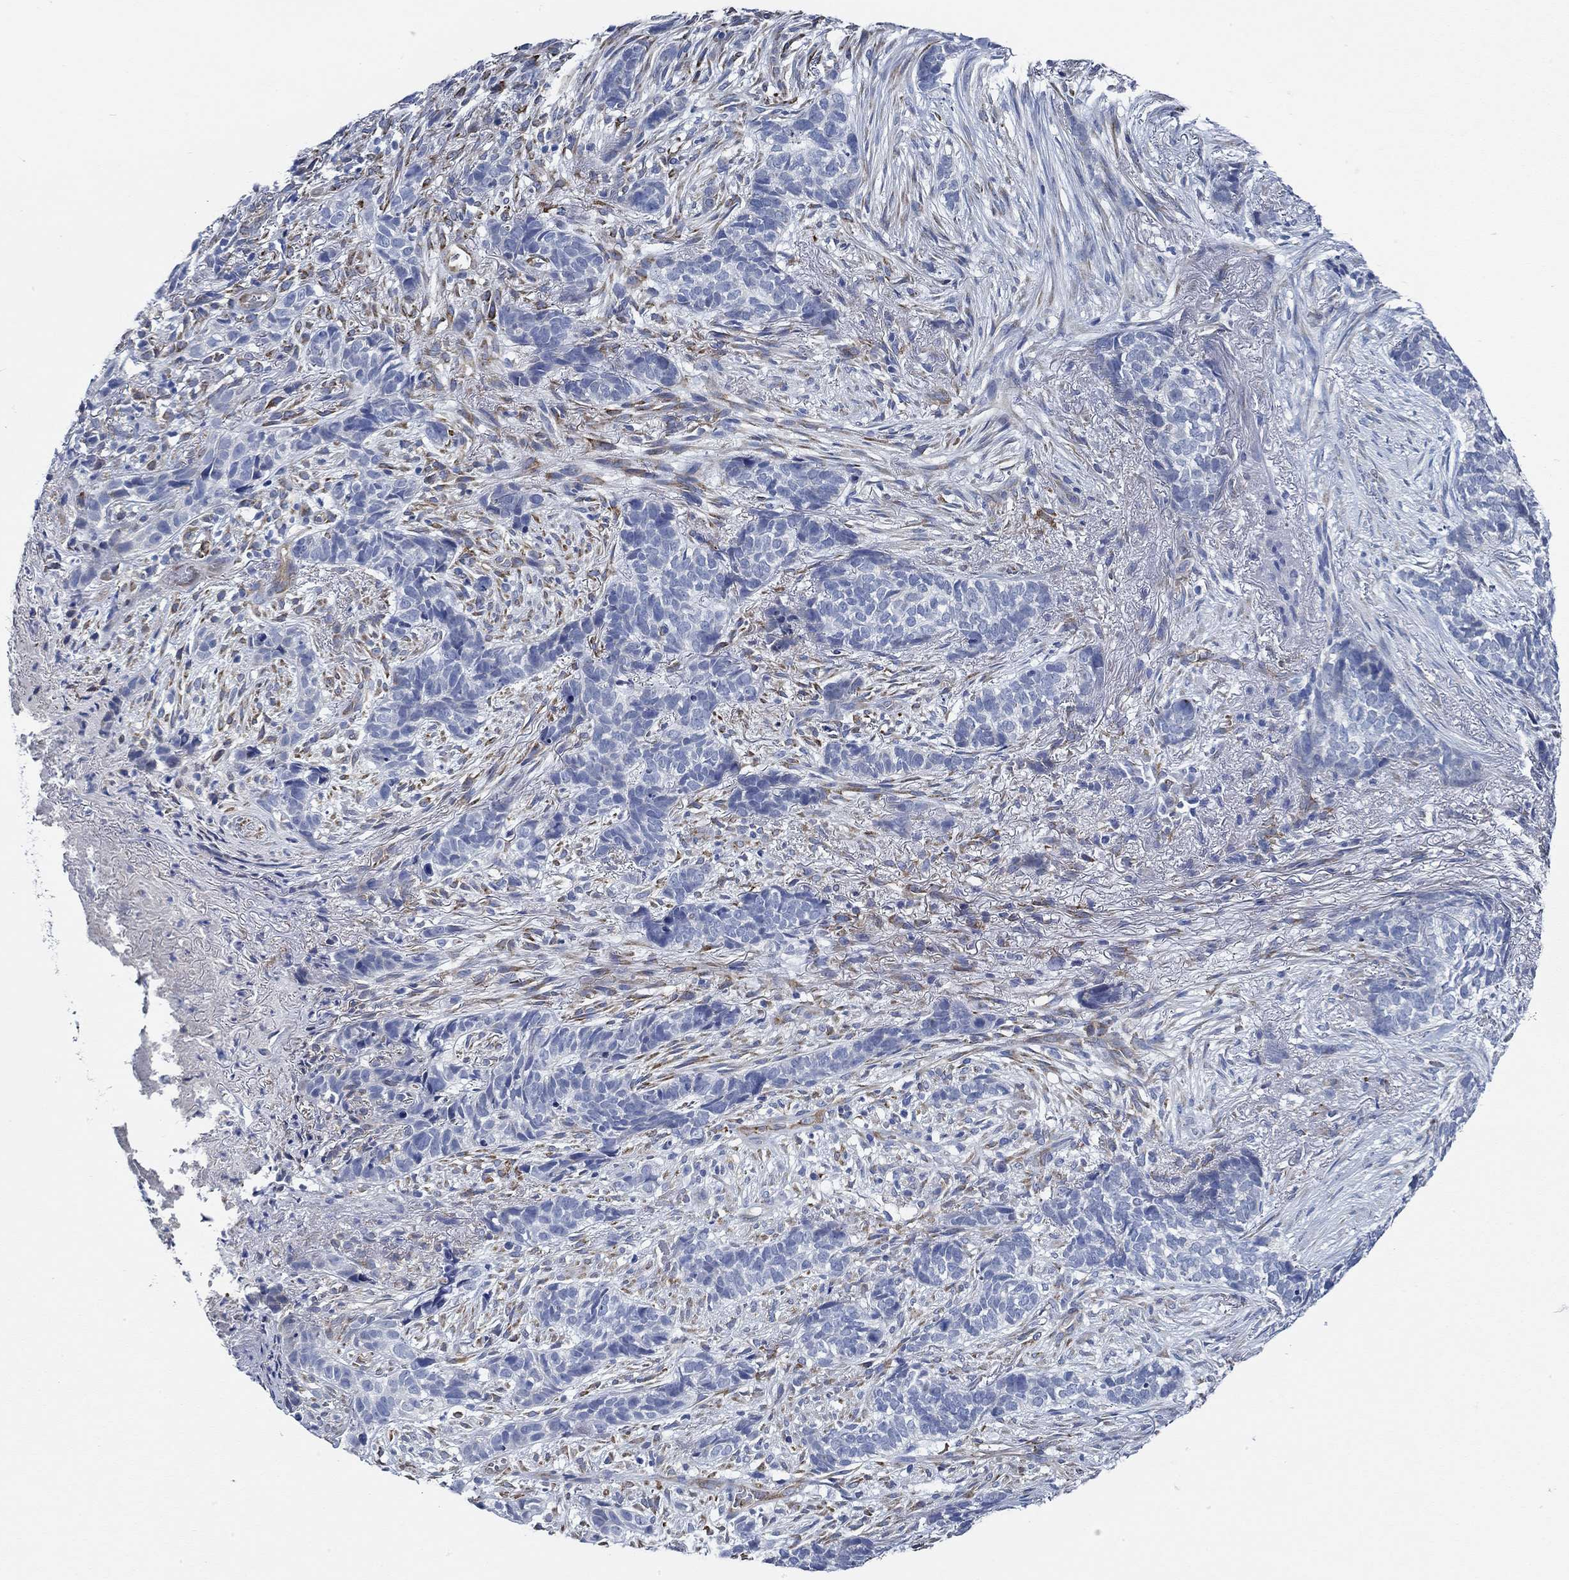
{"staining": {"intensity": "negative", "quantity": "none", "location": "none"}, "tissue": "skin cancer", "cell_type": "Tumor cells", "image_type": "cancer", "snomed": [{"axis": "morphology", "description": "Basal cell carcinoma"}, {"axis": "topography", "description": "Skin"}], "caption": "Immunohistochemistry micrograph of skin basal cell carcinoma stained for a protein (brown), which demonstrates no staining in tumor cells. (DAB IHC visualized using brightfield microscopy, high magnification).", "gene": "HECW2", "patient": {"sex": "female", "age": 69}}